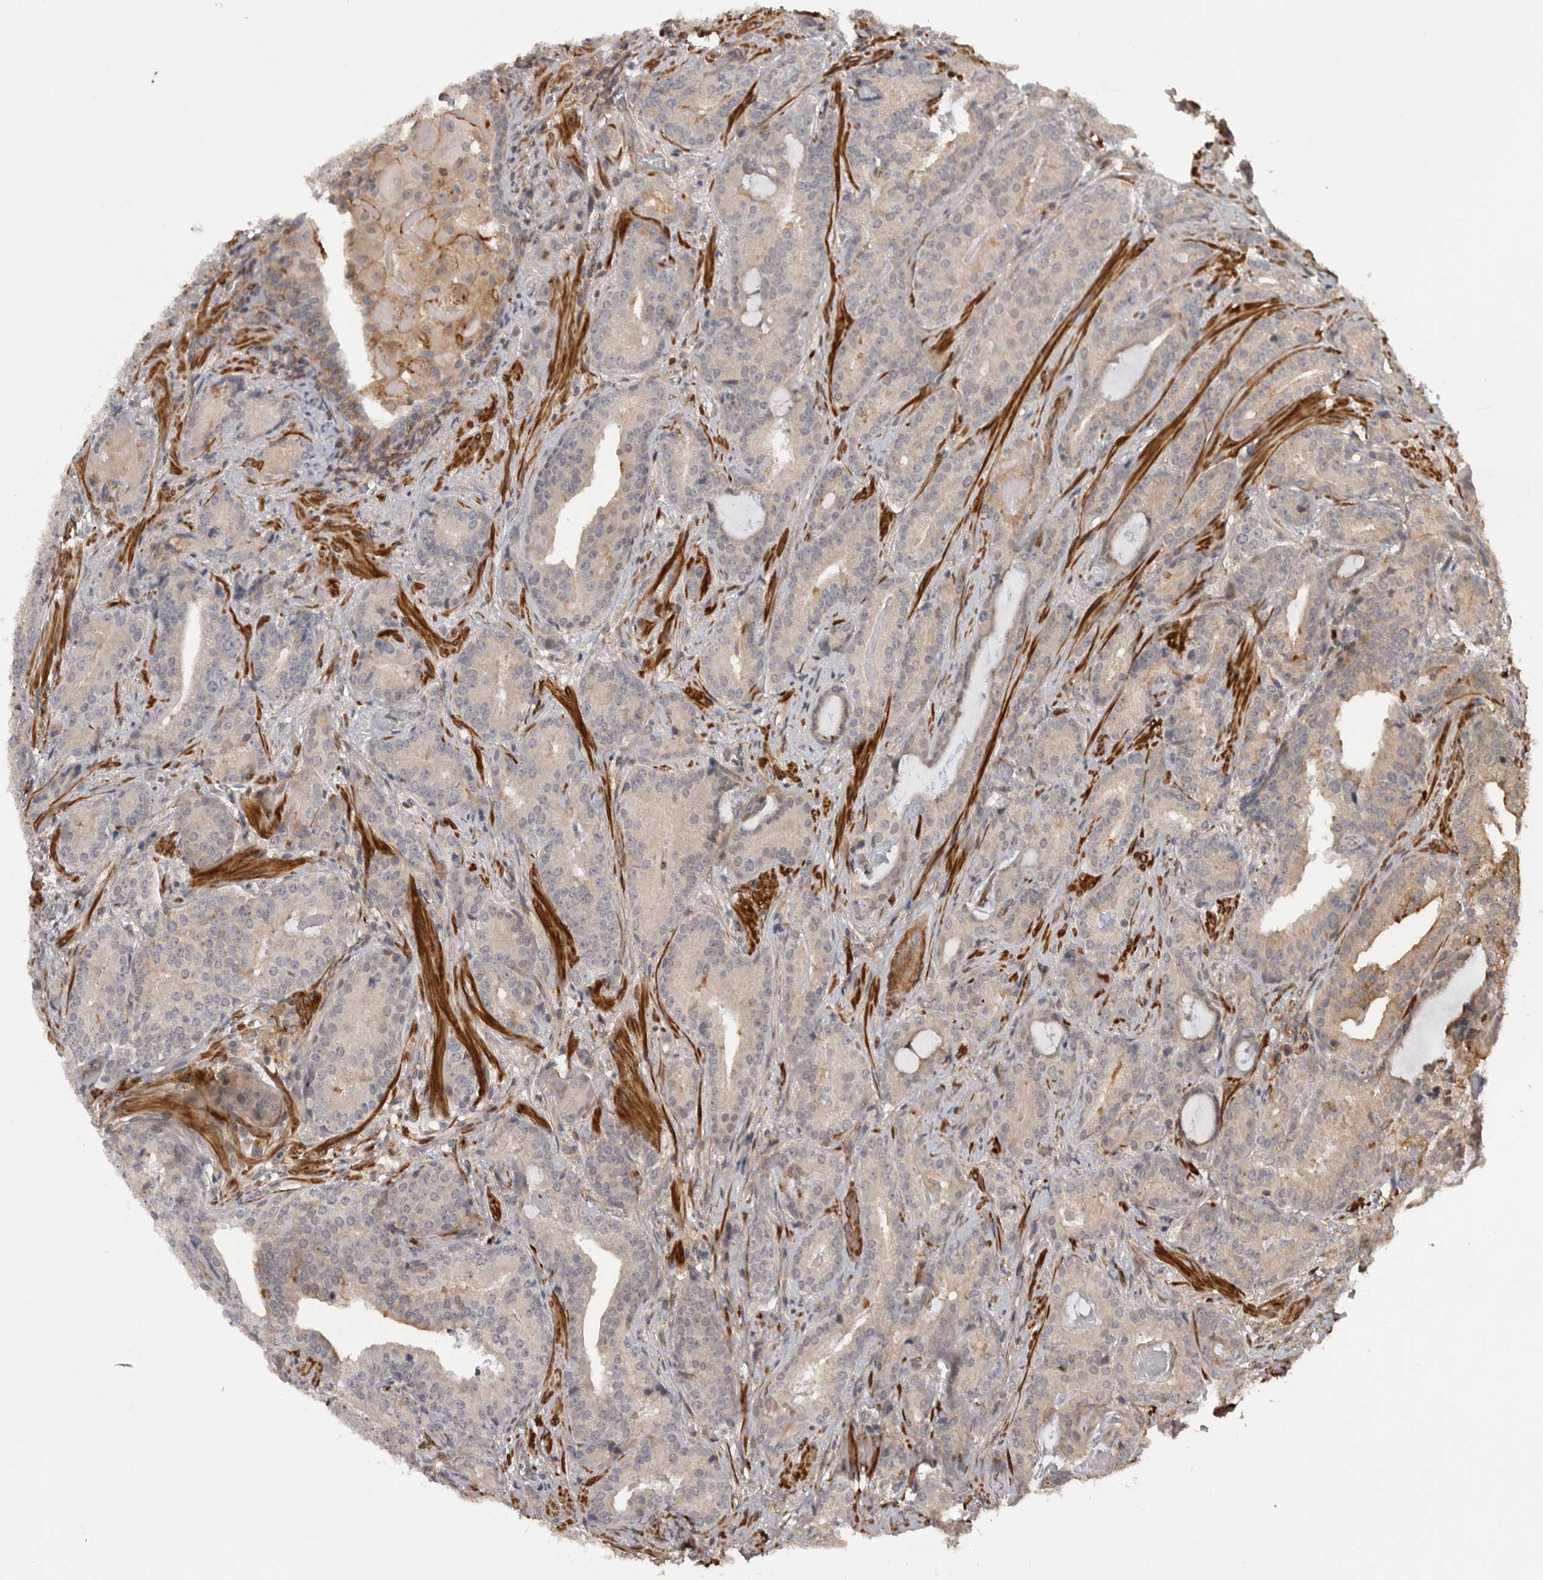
{"staining": {"intensity": "negative", "quantity": "none", "location": "none"}, "tissue": "prostate cancer", "cell_type": "Tumor cells", "image_type": "cancer", "snomed": [{"axis": "morphology", "description": "Adenocarcinoma, Low grade"}, {"axis": "topography", "description": "Prostate"}], "caption": "Human prostate cancer (low-grade adenocarcinoma) stained for a protein using immunohistochemistry exhibits no expression in tumor cells.", "gene": "TRIM56", "patient": {"sex": "male", "age": 67}}